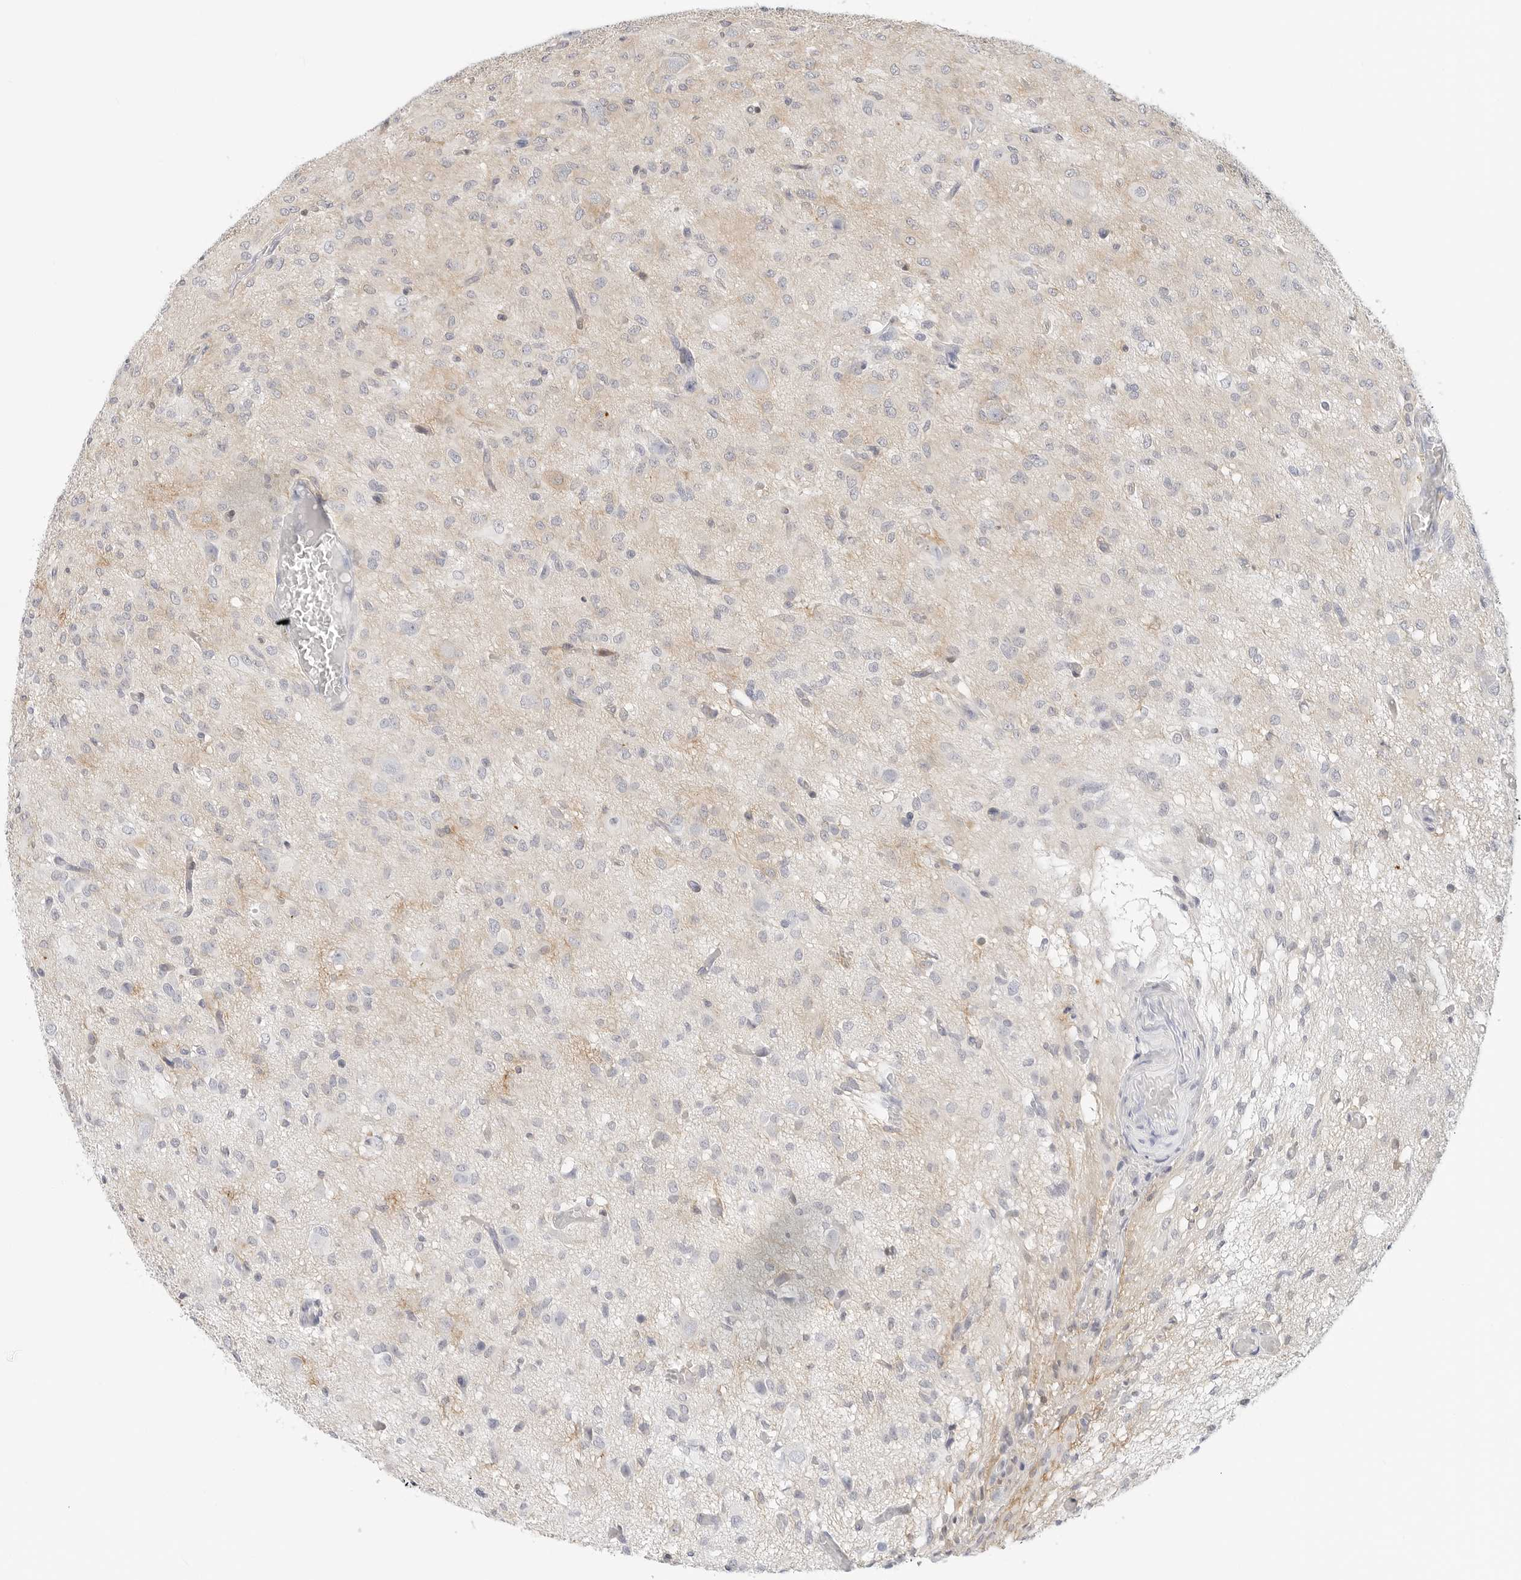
{"staining": {"intensity": "weak", "quantity": "25%-75%", "location": "cytoplasmic/membranous"}, "tissue": "glioma", "cell_type": "Tumor cells", "image_type": "cancer", "snomed": [{"axis": "morphology", "description": "Glioma, malignant, High grade"}, {"axis": "topography", "description": "Brain"}], "caption": "Glioma stained with a protein marker shows weak staining in tumor cells.", "gene": "SLC9A3R1", "patient": {"sex": "female", "age": 59}}